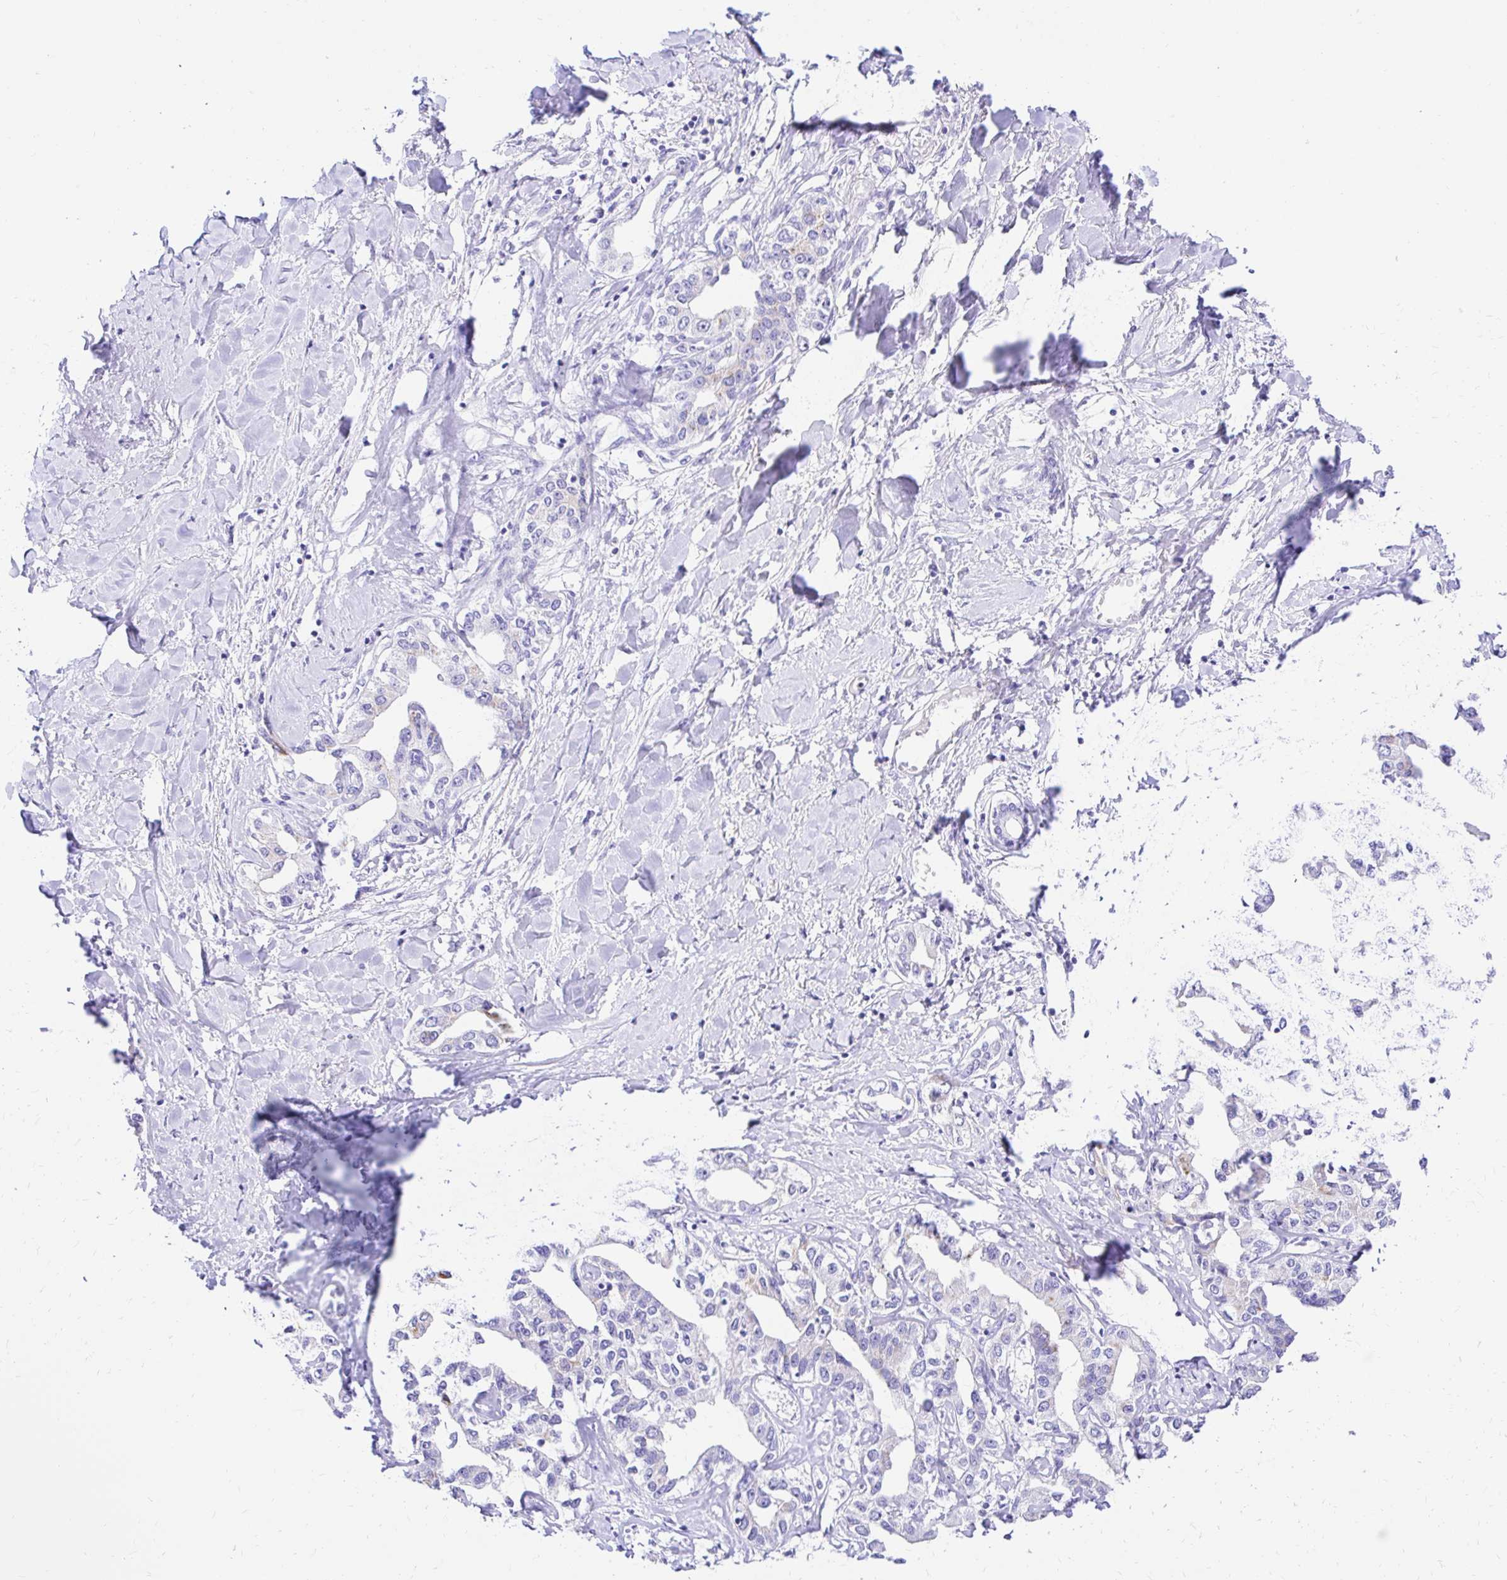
{"staining": {"intensity": "negative", "quantity": "none", "location": "none"}, "tissue": "liver cancer", "cell_type": "Tumor cells", "image_type": "cancer", "snomed": [{"axis": "morphology", "description": "Cholangiocarcinoma"}, {"axis": "topography", "description": "Liver"}], "caption": "A photomicrograph of liver cancer stained for a protein reveals no brown staining in tumor cells.", "gene": "S100G", "patient": {"sex": "male", "age": 59}}